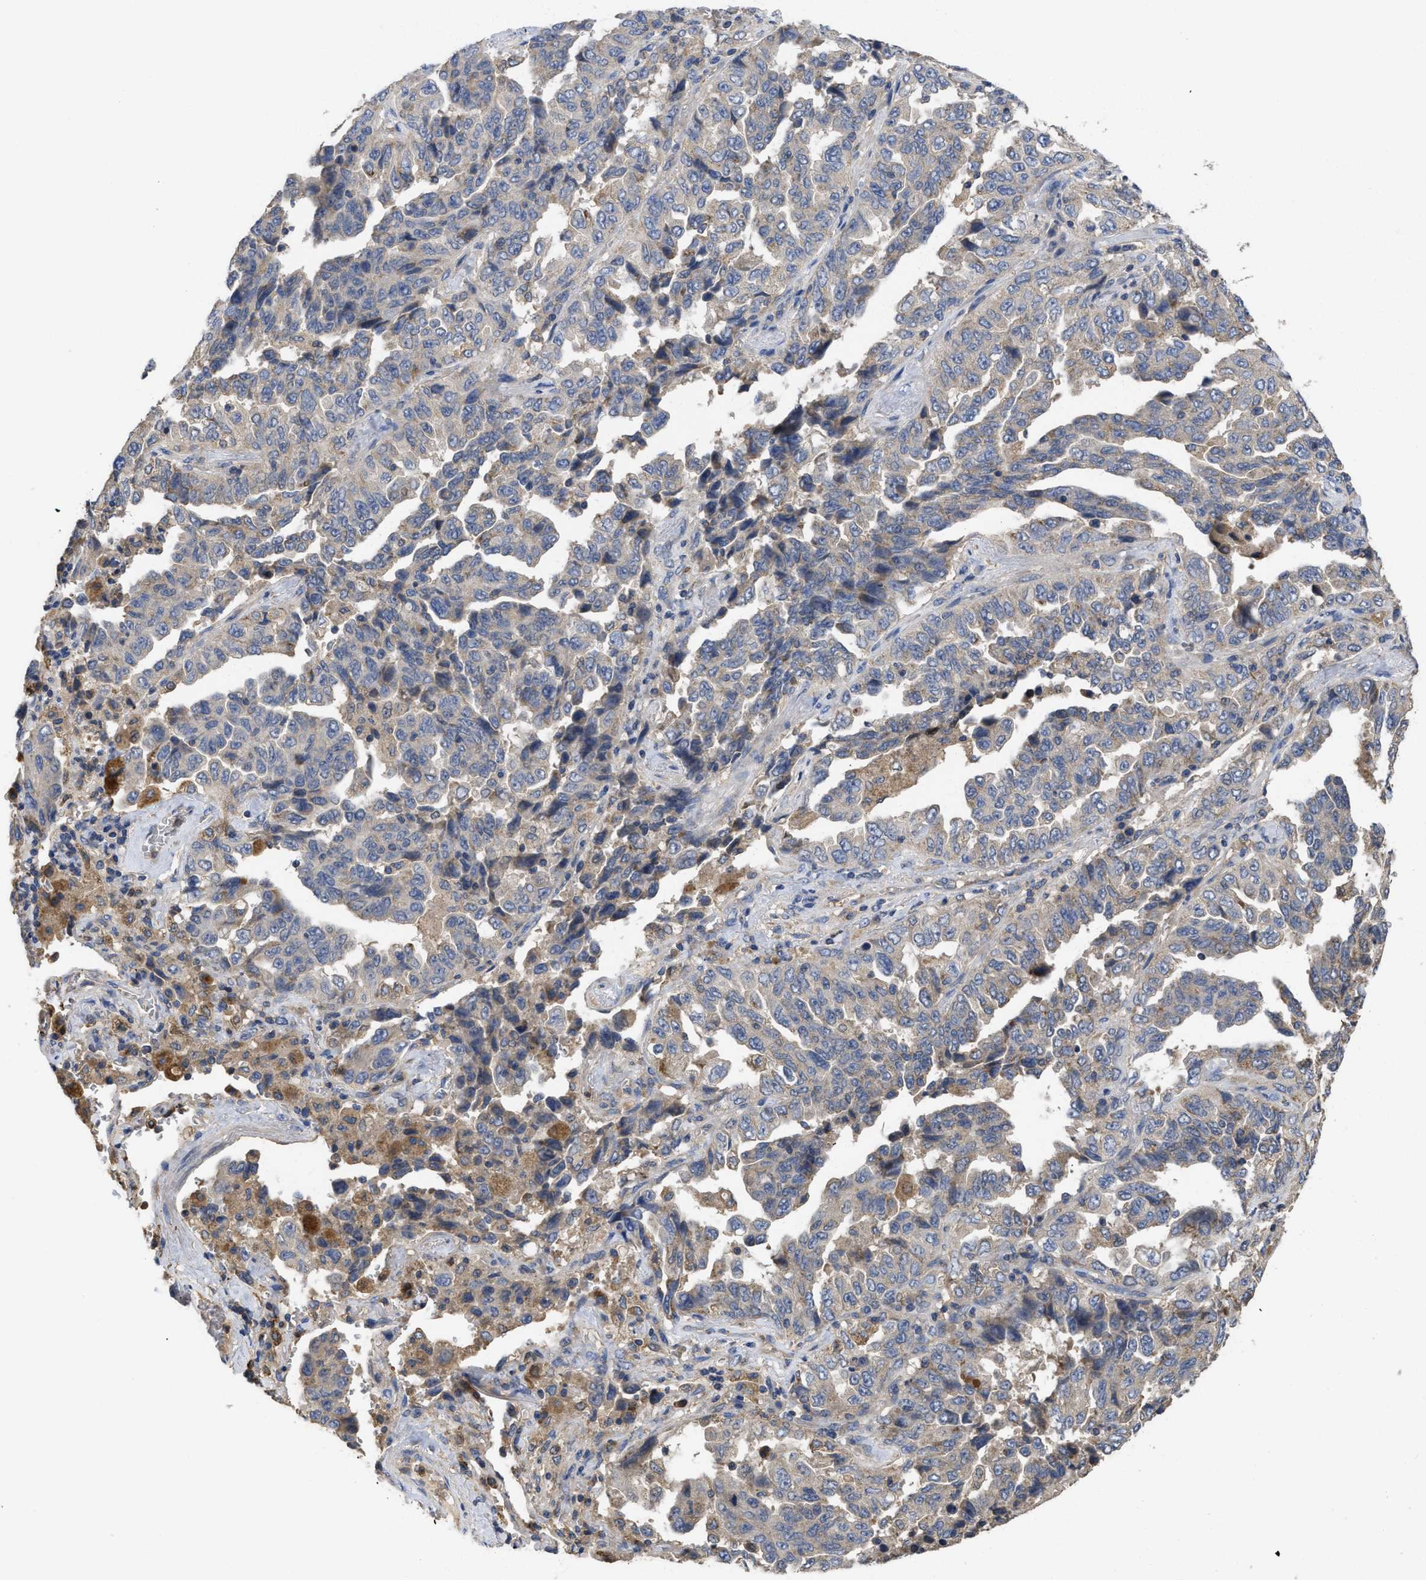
{"staining": {"intensity": "weak", "quantity": "<25%", "location": "cytoplasmic/membranous"}, "tissue": "lung cancer", "cell_type": "Tumor cells", "image_type": "cancer", "snomed": [{"axis": "morphology", "description": "Adenocarcinoma, NOS"}, {"axis": "topography", "description": "Lung"}], "caption": "Adenocarcinoma (lung) was stained to show a protein in brown. There is no significant staining in tumor cells. Nuclei are stained in blue.", "gene": "RNF216", "patient": {"sex": "female", "age": 51}}